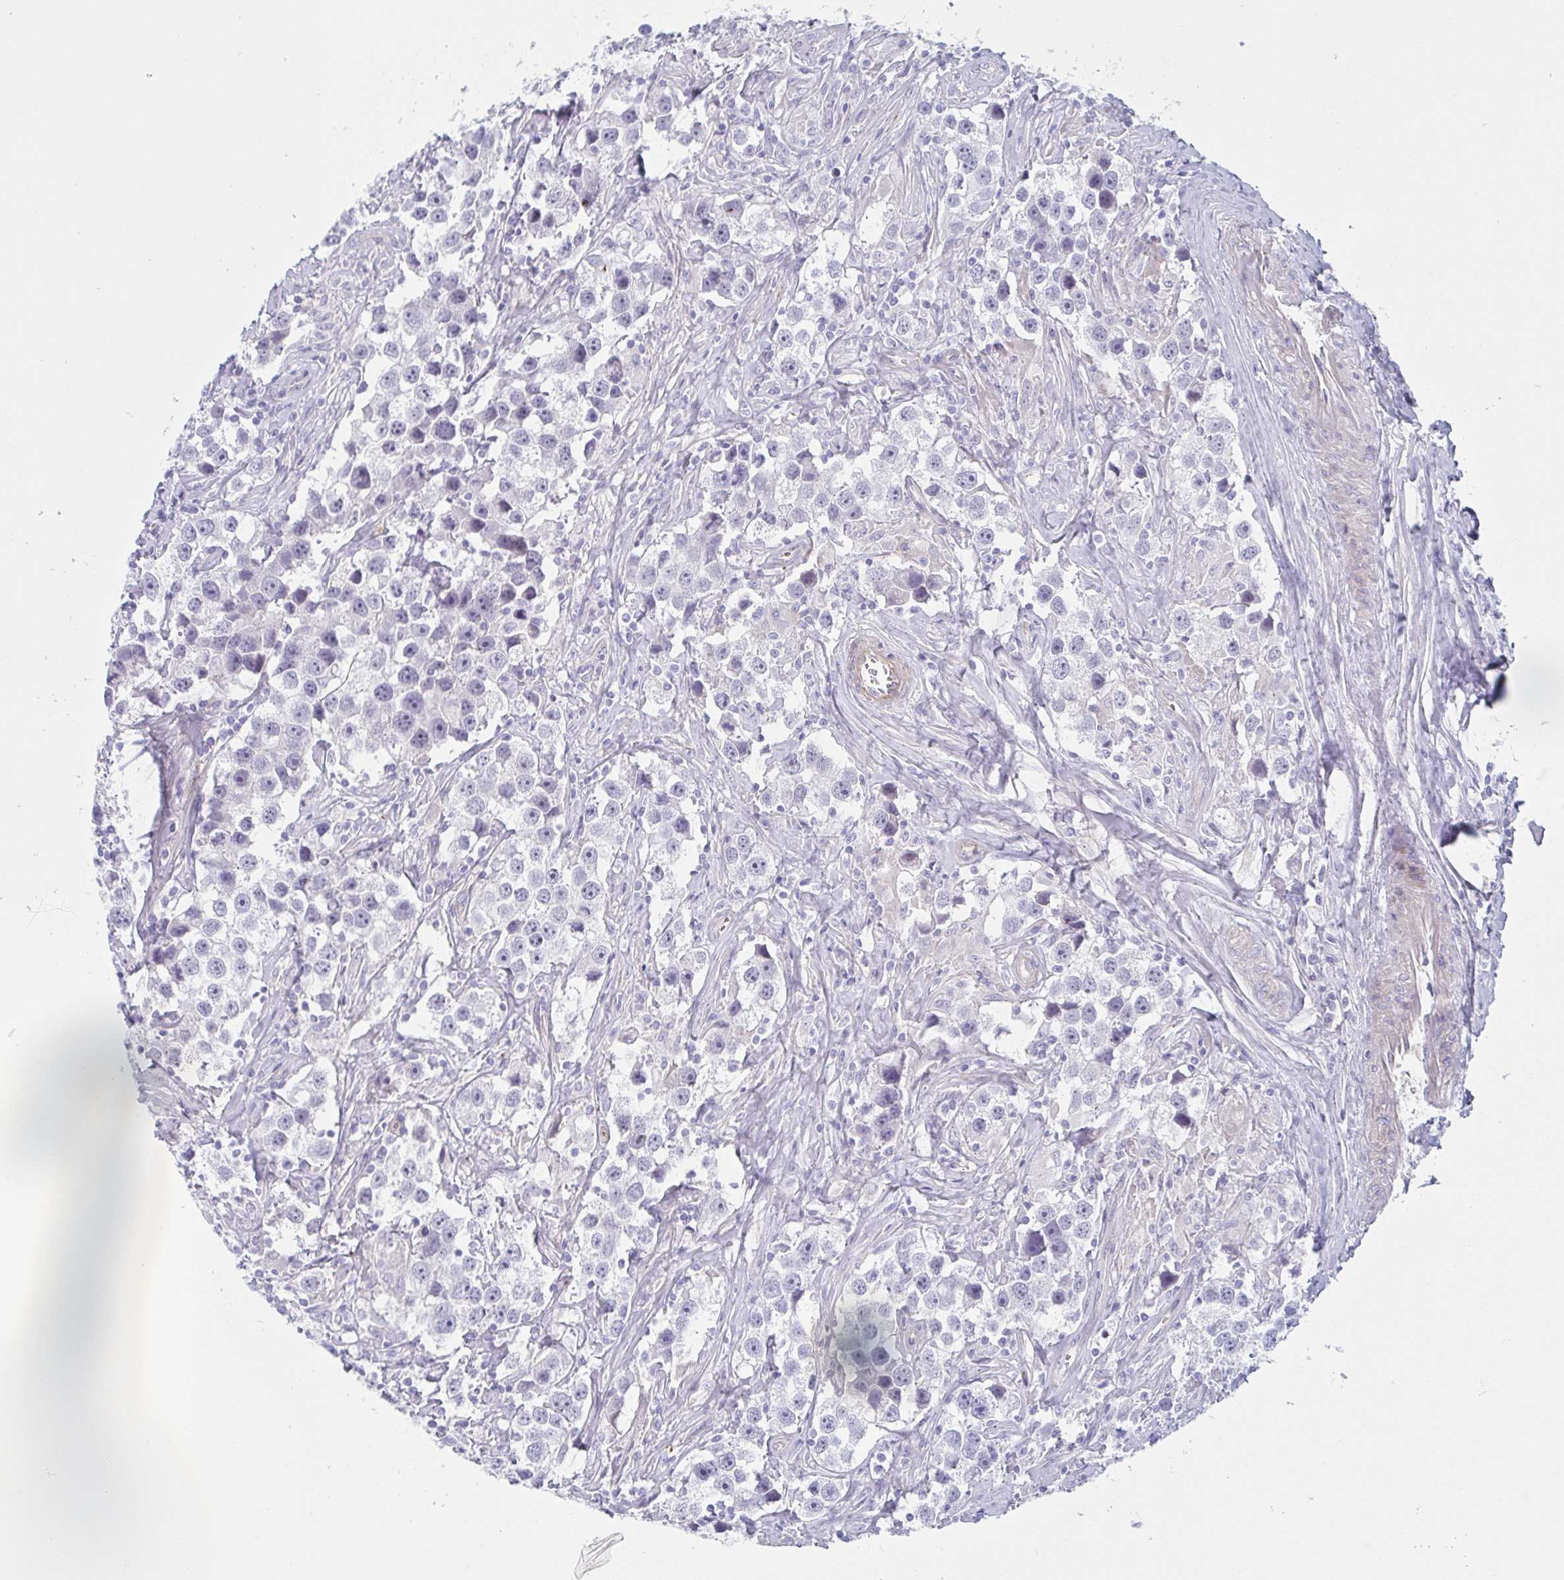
{"staining": {"intensity": "negative", "quantity": "none", "location": "none"}, "tissue": "testis cancer", "cell_type": "Tumor cells", "image_type": "cancer", "snomed": [{"axis": "morphology", "description": "Seminoma, NOS"}, {"axis": "topography", "description": "Testis"}], "caption": "Tumor cells show no significant positivity in testis seminoma. (Stains: DAB immunohistochemistry (IHC) with hematoxylin counter stain, Microscopy: brightfield microscopy at high magnification).", "gene": "DYNC1I1", "patient": {"sex": "male", "age": 49}}